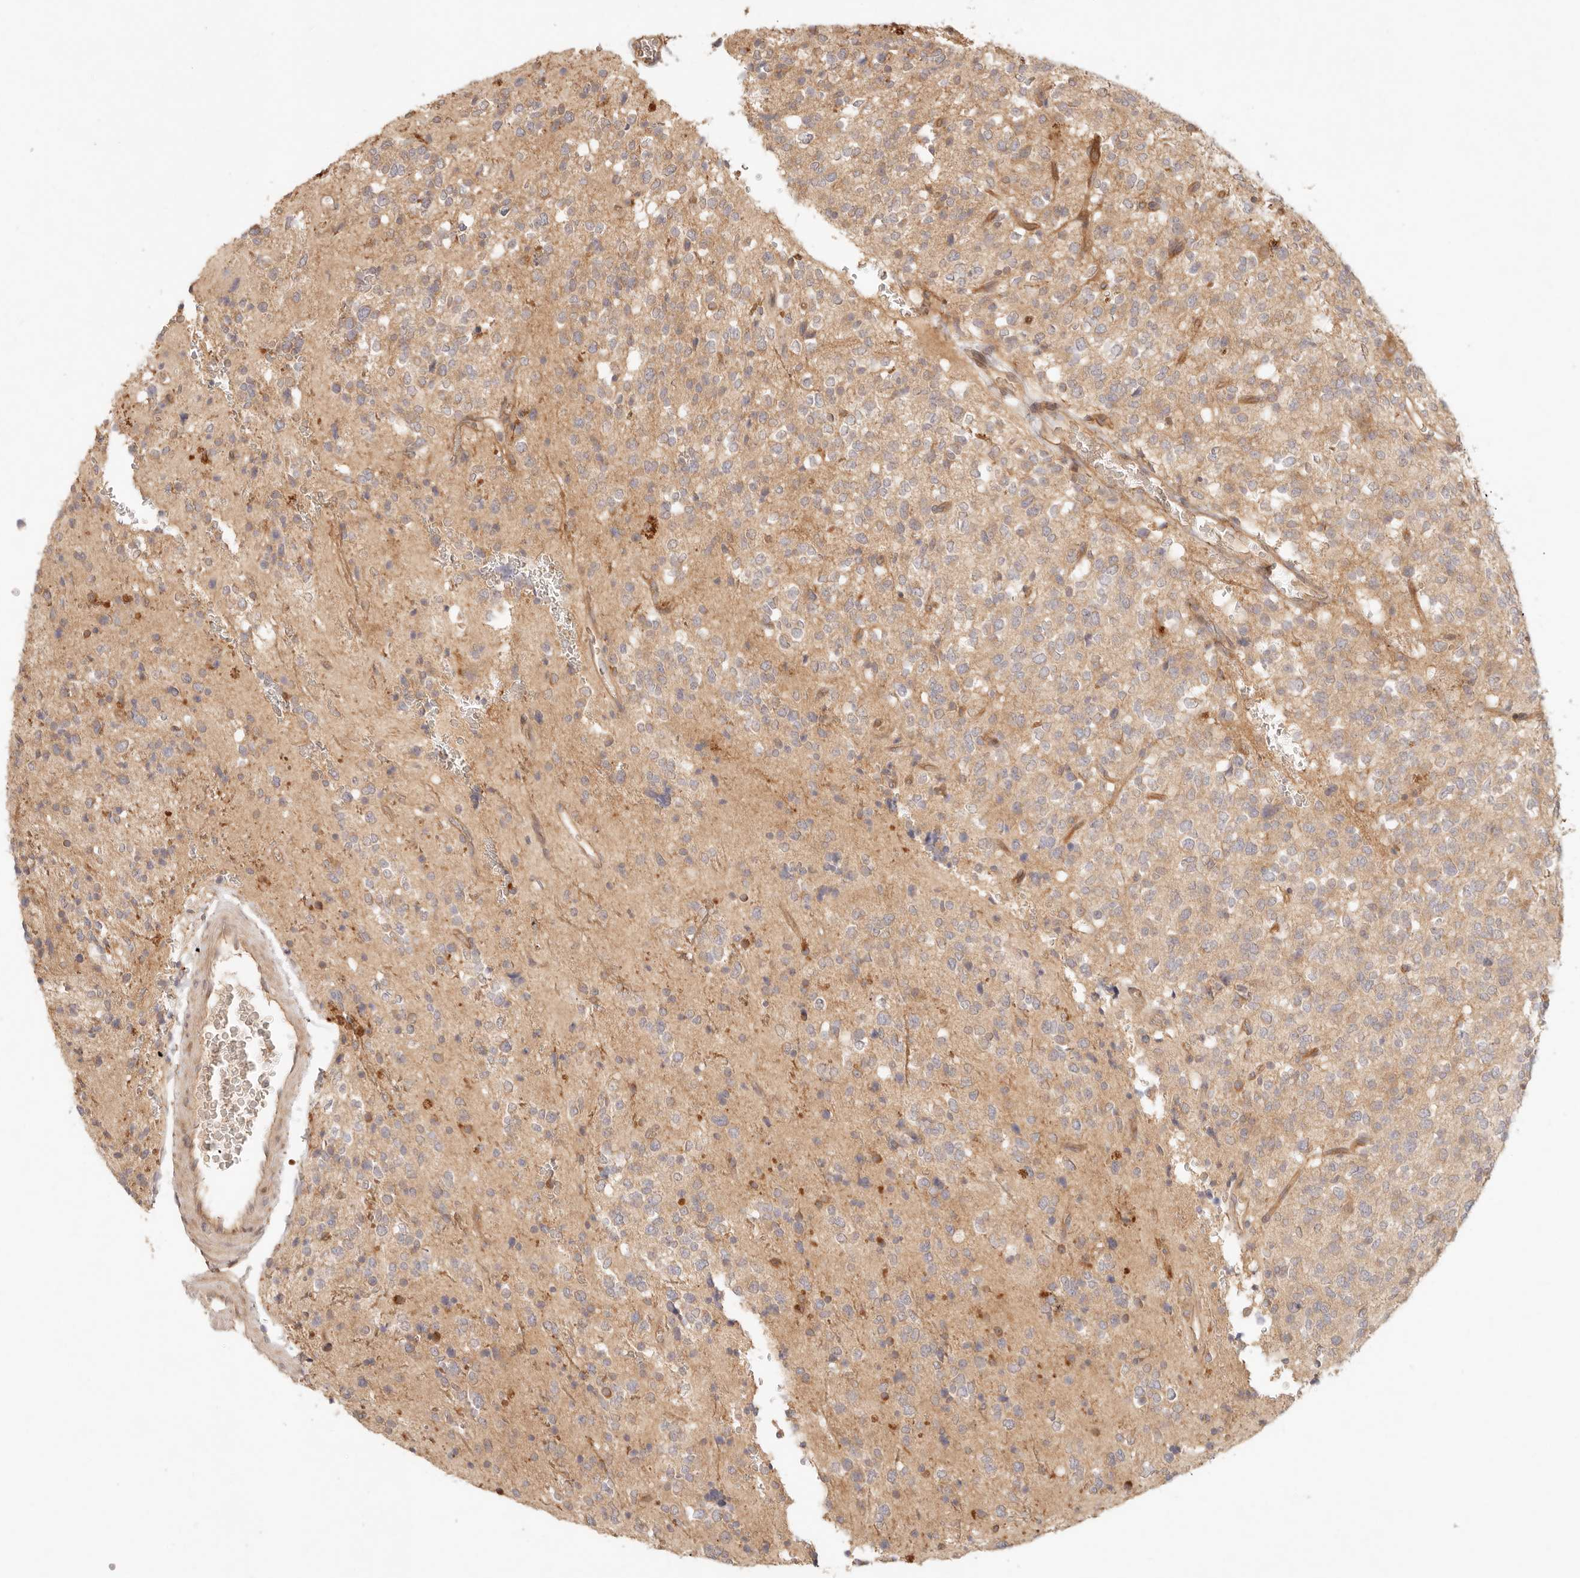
{"staining": {"intensity": "weak", "quantity": ">75%", "location": "cytoplasmic/membranous"}, "tissue": "glioma", "cell_type": "Tumor cells", "image_type": "cancer", "snomed": [{"axis": "morphology", "description": "Glioma, malignant, High grade"}, {"axis": "topography", "description": "Brain"}], "caption": "Tumor cells exhibit low levels of weak cytoplasmic/membranous staining in approximately >75% of cells in malignant high-grade glioma.", "gene": "PPP1R3B", "patient": {"sex": "male", "age": 34}}